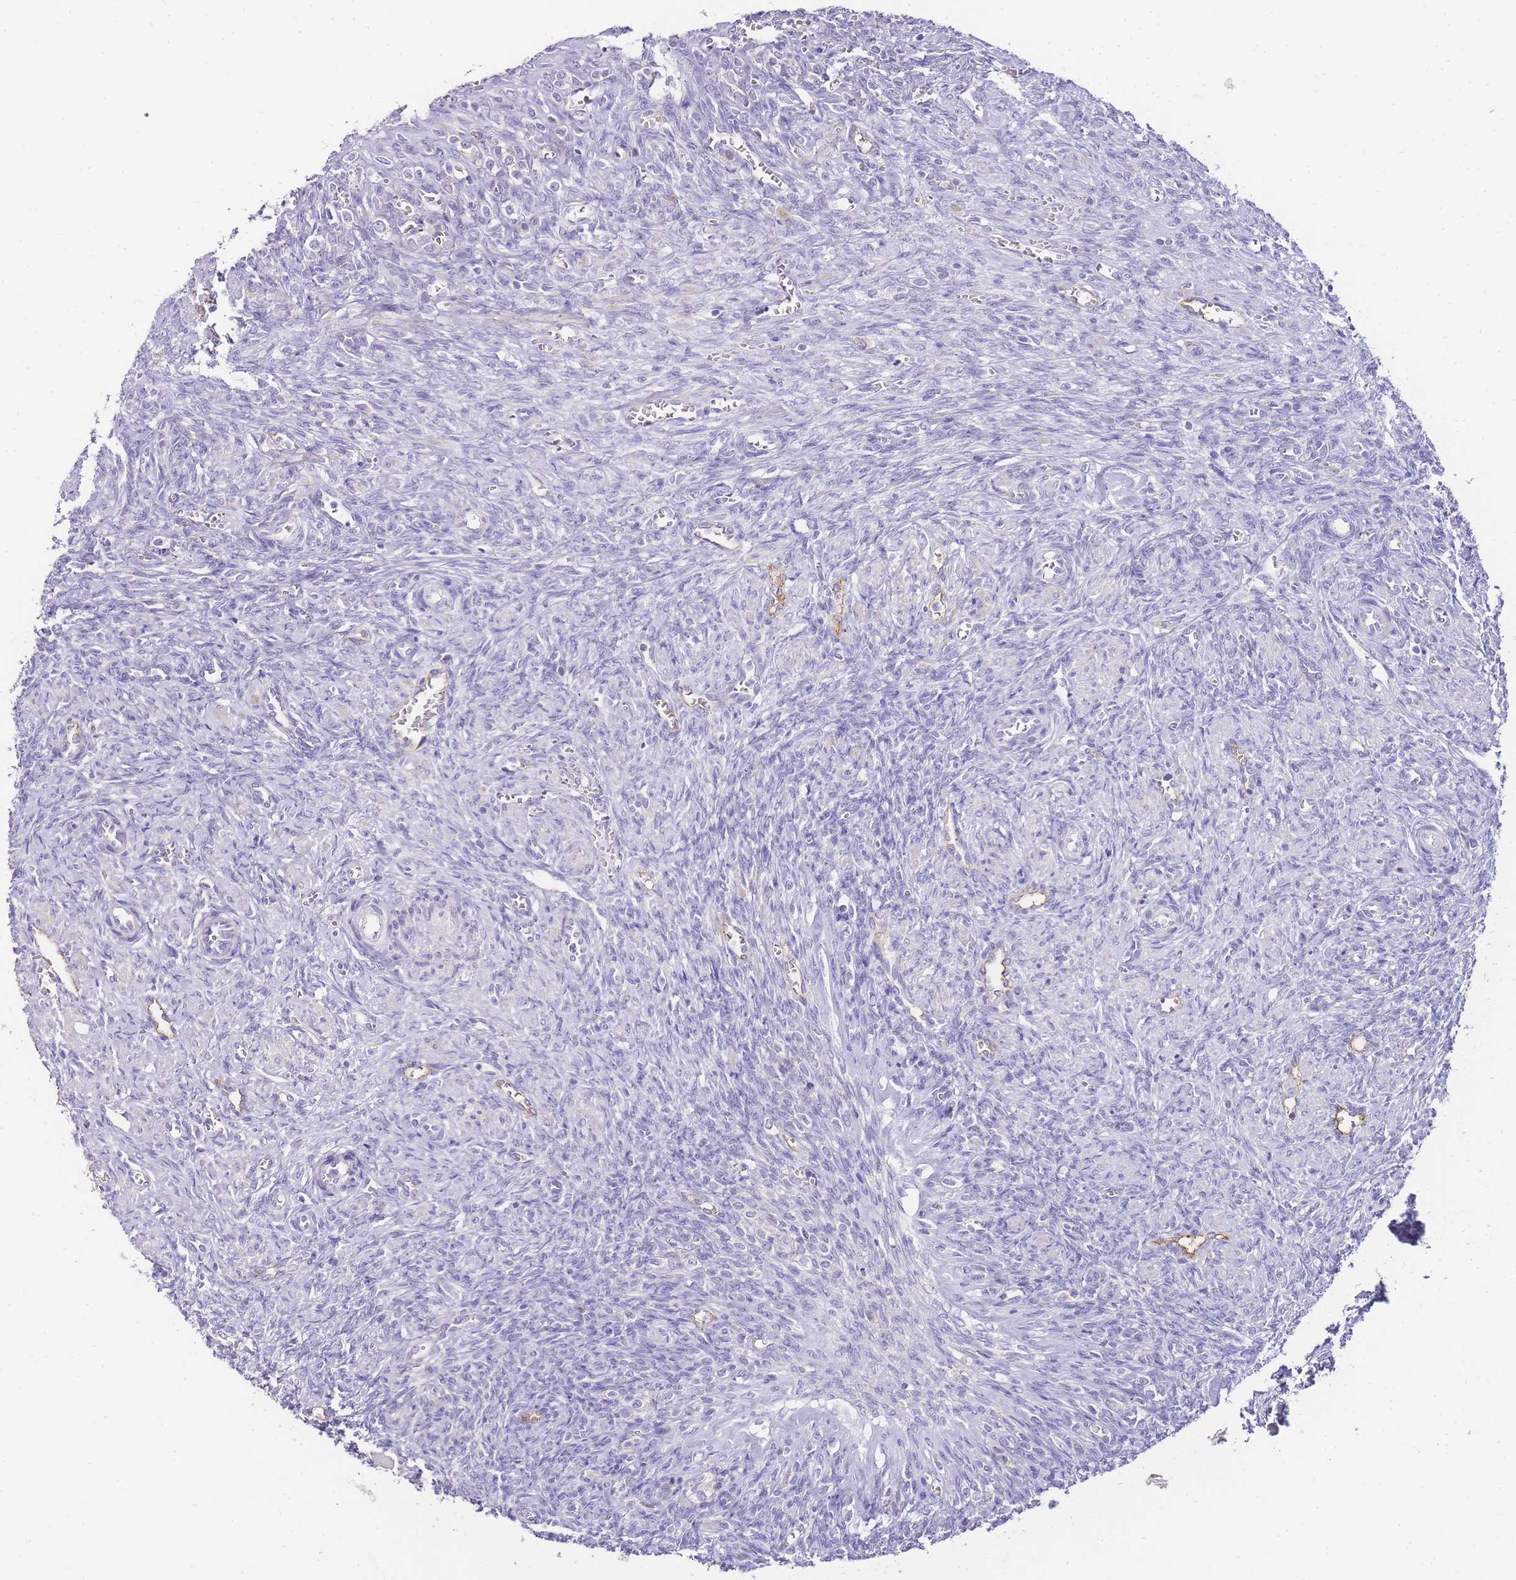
{"staining": {"intensity": "negative", "quantity": "none", "location": "none"}, "tissue": "ovary", "cell_type": "Follicle cells", "image_type": "normal", "snomed": [{"axis": "morphology", "description": "Normal tissue, NOS"}, {"axis": "topography", "description": "Ovary"}], "caption": "Immunohistochemical staining of unremarkable human ovary demonstrates no significant expression in follicle cells.", "gene": "DPP4", "patient": {"sex": "female", "age": 41}}